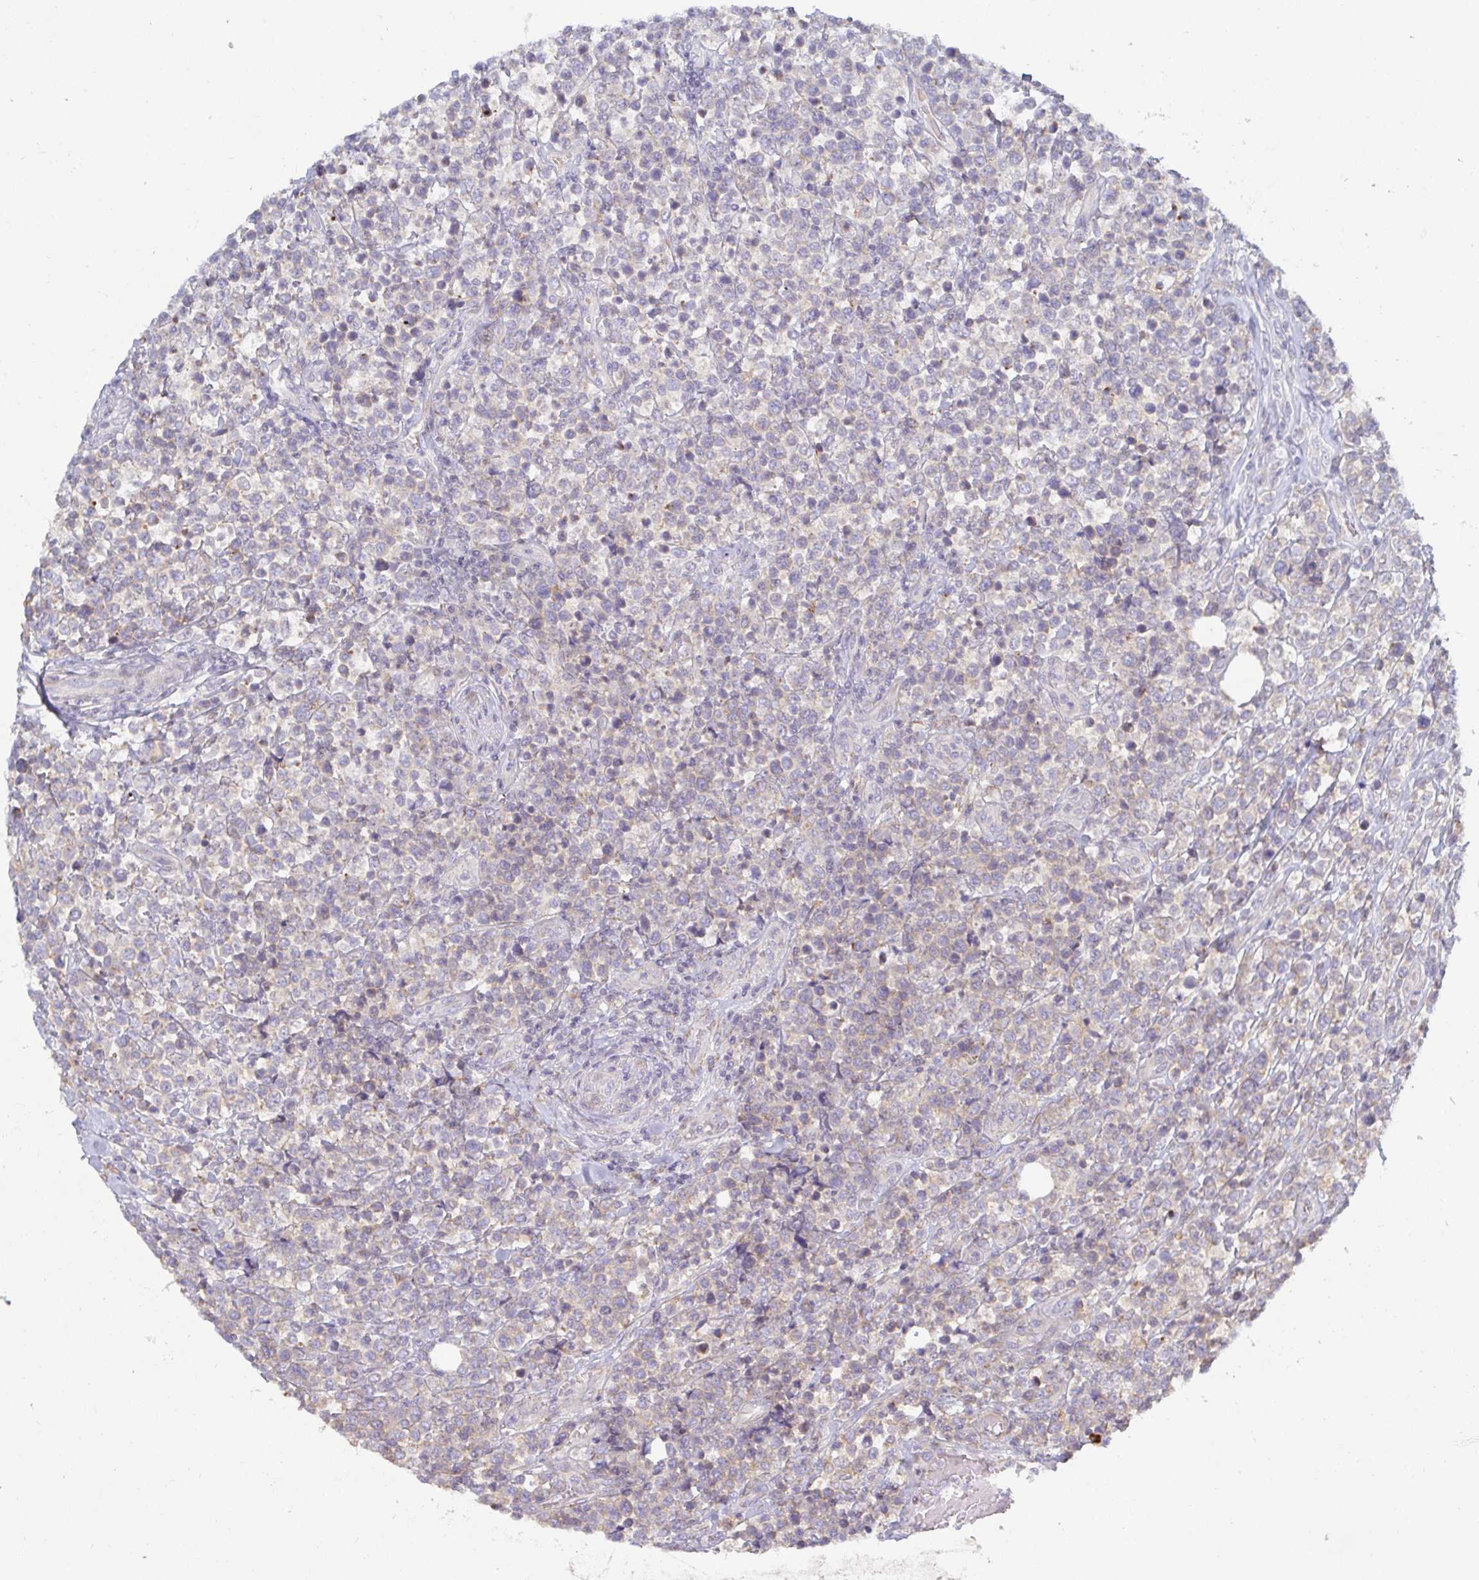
{"staining": {"intensity": "negative", "quantity": "none", "location": "none"}, "tissue": "lymphoma", "cell_type": "Tumor cells", "image_type": "cancer", "snomed": [{"axis": "morphology", "description": "Malignant lymphoma, non-Hodgkin's type, High grade"}, {"axis": "topography", "description": "Soft tissue"}], "caption": "Immunohistochemical staining of lymphoma exhibits no significant positivity in tumor cells. (DAB (3,3'-diaminobenzidine) immunohistochemistry (IHC) with hematoxylin counter stain).", "gene": "SSH2", "patient": {"sex": "female", "age": 56}}